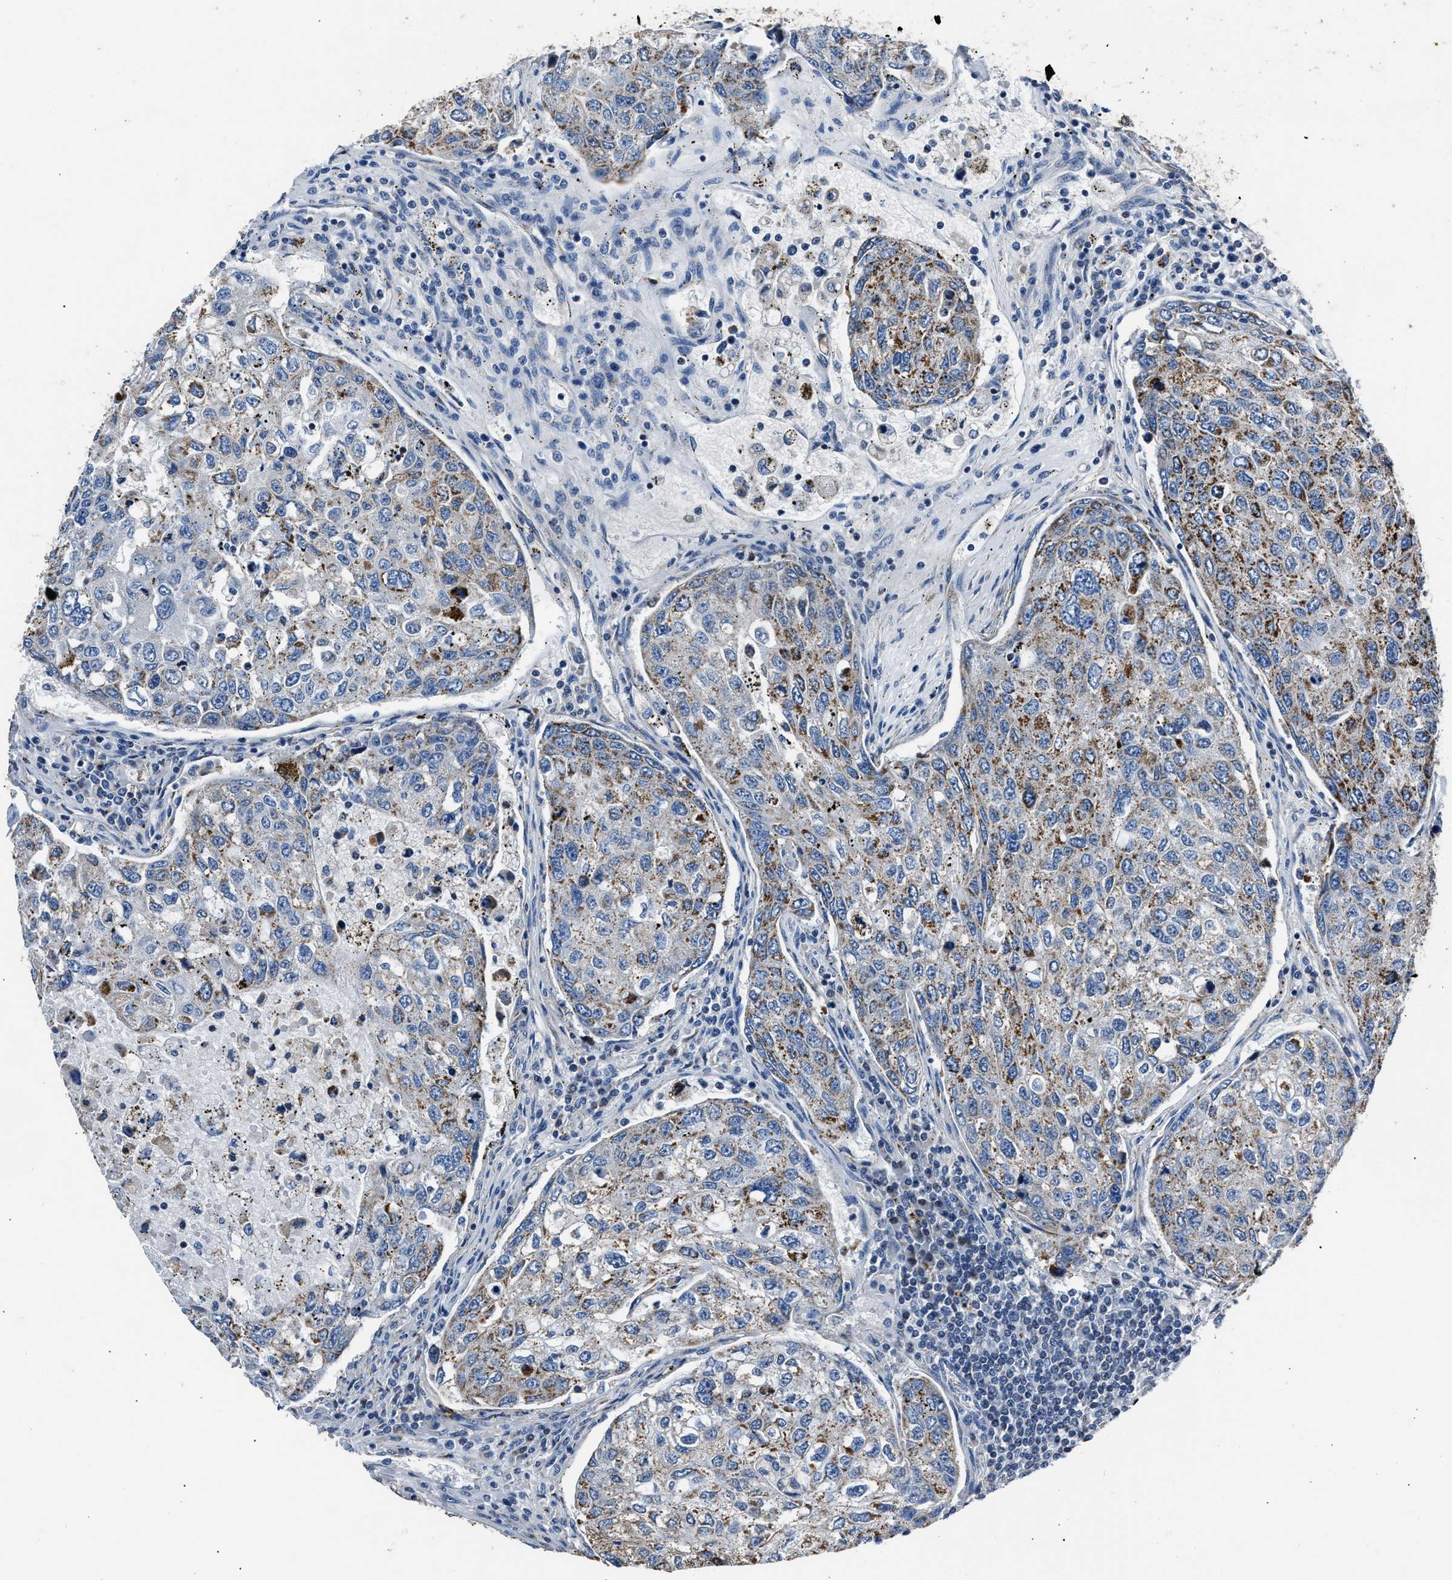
{"staining": {"intensity": "moderate", "quantity": "25%-75%", "location": "cytoplasmic/membranous"}, "tissue": "urothelial cancer", "cell_type": "Tumor cells", "image_type": "cancer", "snomed": [{"axis": "morphology", "description": "Urothelial carcinoma, High grade"}, {"axis": "topography", "description": "Lymph node"}, {"axis": "topography", "description": "Urinary bladder"}], "caption": "Human urothelial carcinoma (high-grade) stained with a brown dye reveals moderate cytoplasmic/membranous positive expression in approximately 25%-75% of tumor cells.", "gene": "NSUN5", "patient": {"sex": "male", "age": 51}}